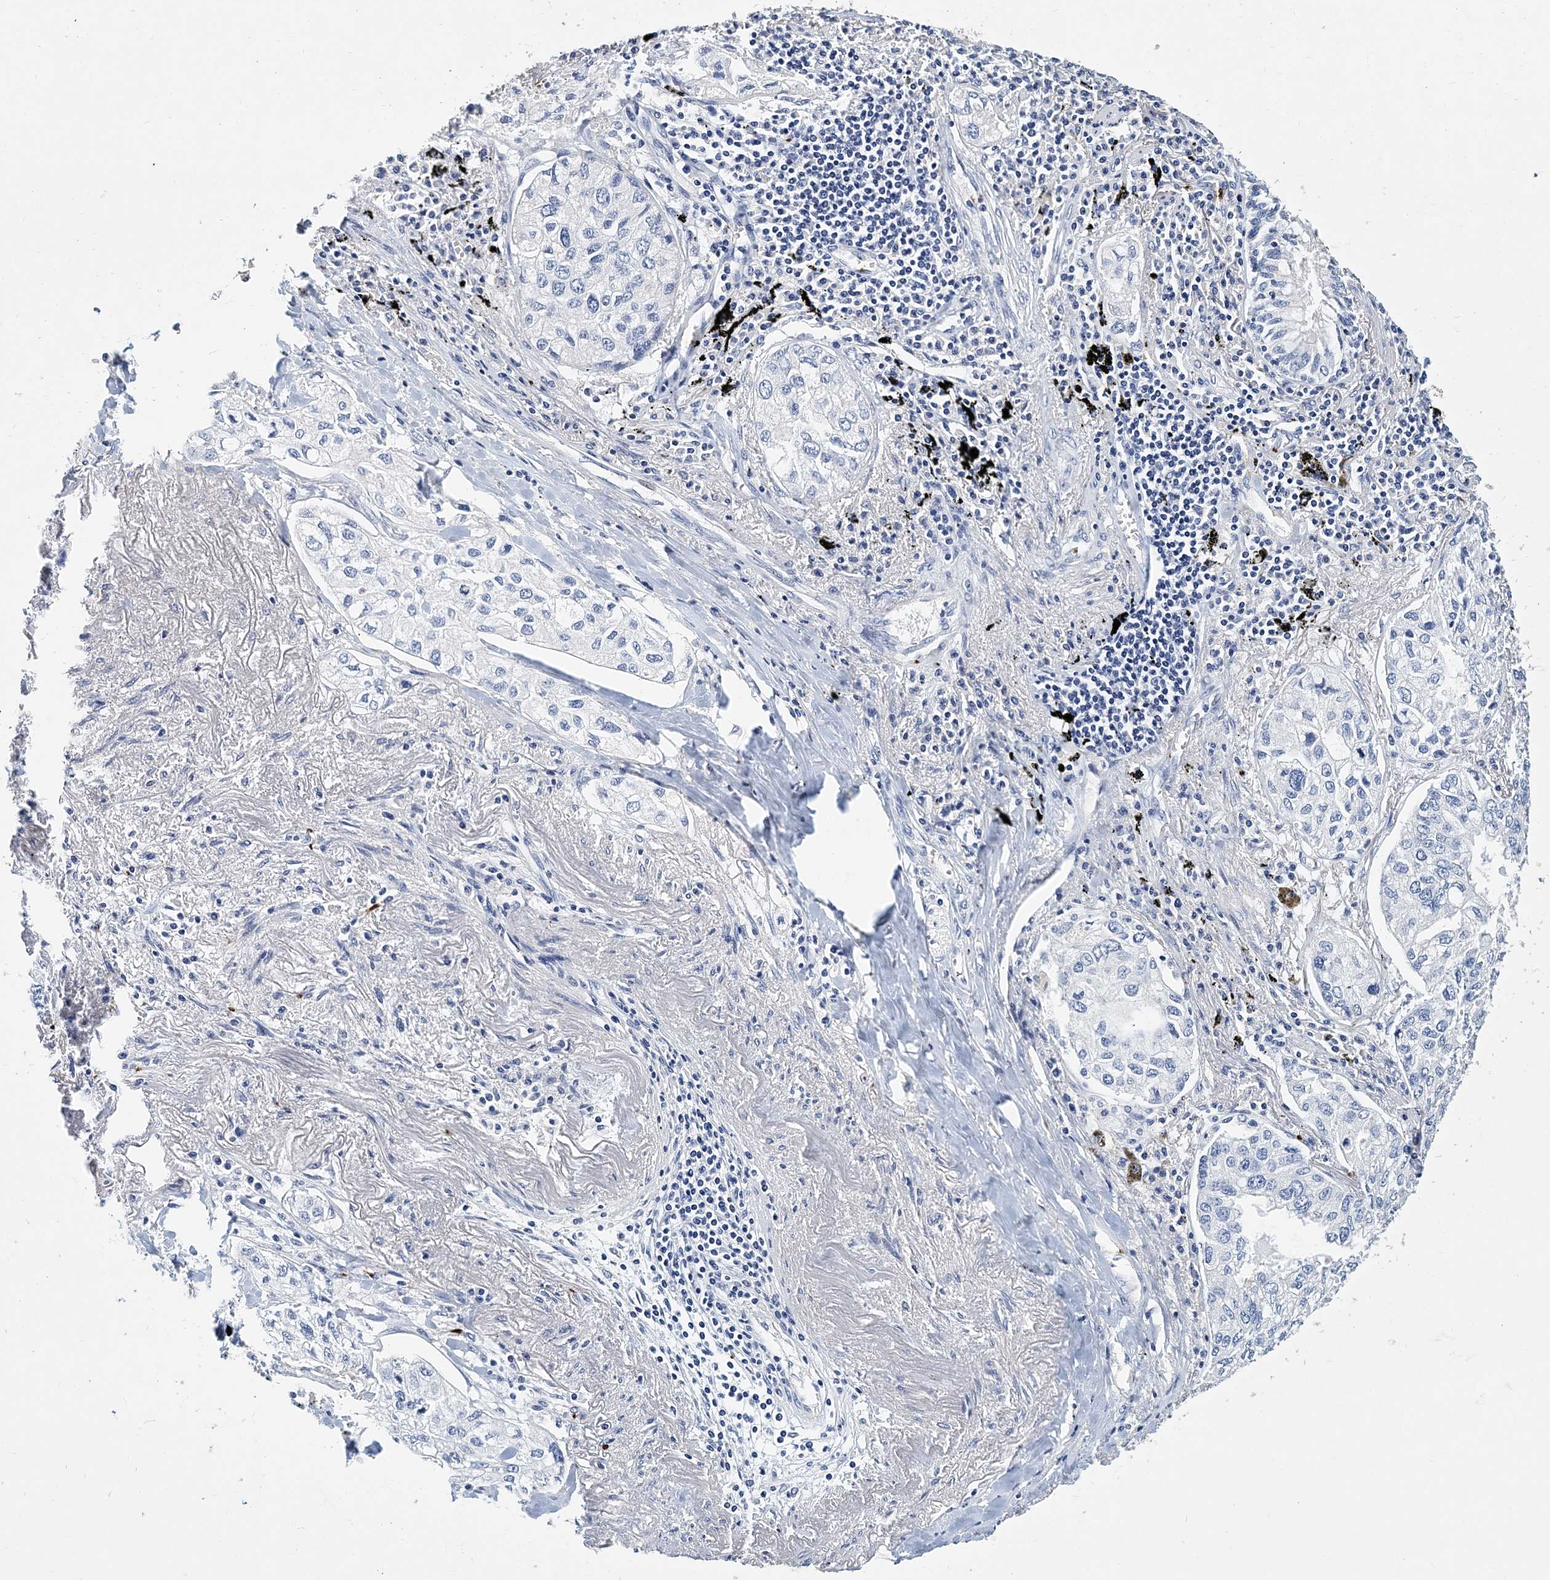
{"staining": {"intensity": "negative", "quantity": "none", "location": "none"}, "tissue": "lung cancer", "cell_type": "Tumor cells", "image_type": "cancer", "snomed": [{"axis": "morphology", "description": "Adenocarcinoma, NOS"}, {"axis": "topography", "description": "Lung"}], "caption": "IHC micrograph of lung adenocarcinoma stained for a protein (brown), which displays no staining in tumor cells.", "gene": "ITGA2B", "patient": {"sex": "male", "age": 65}}